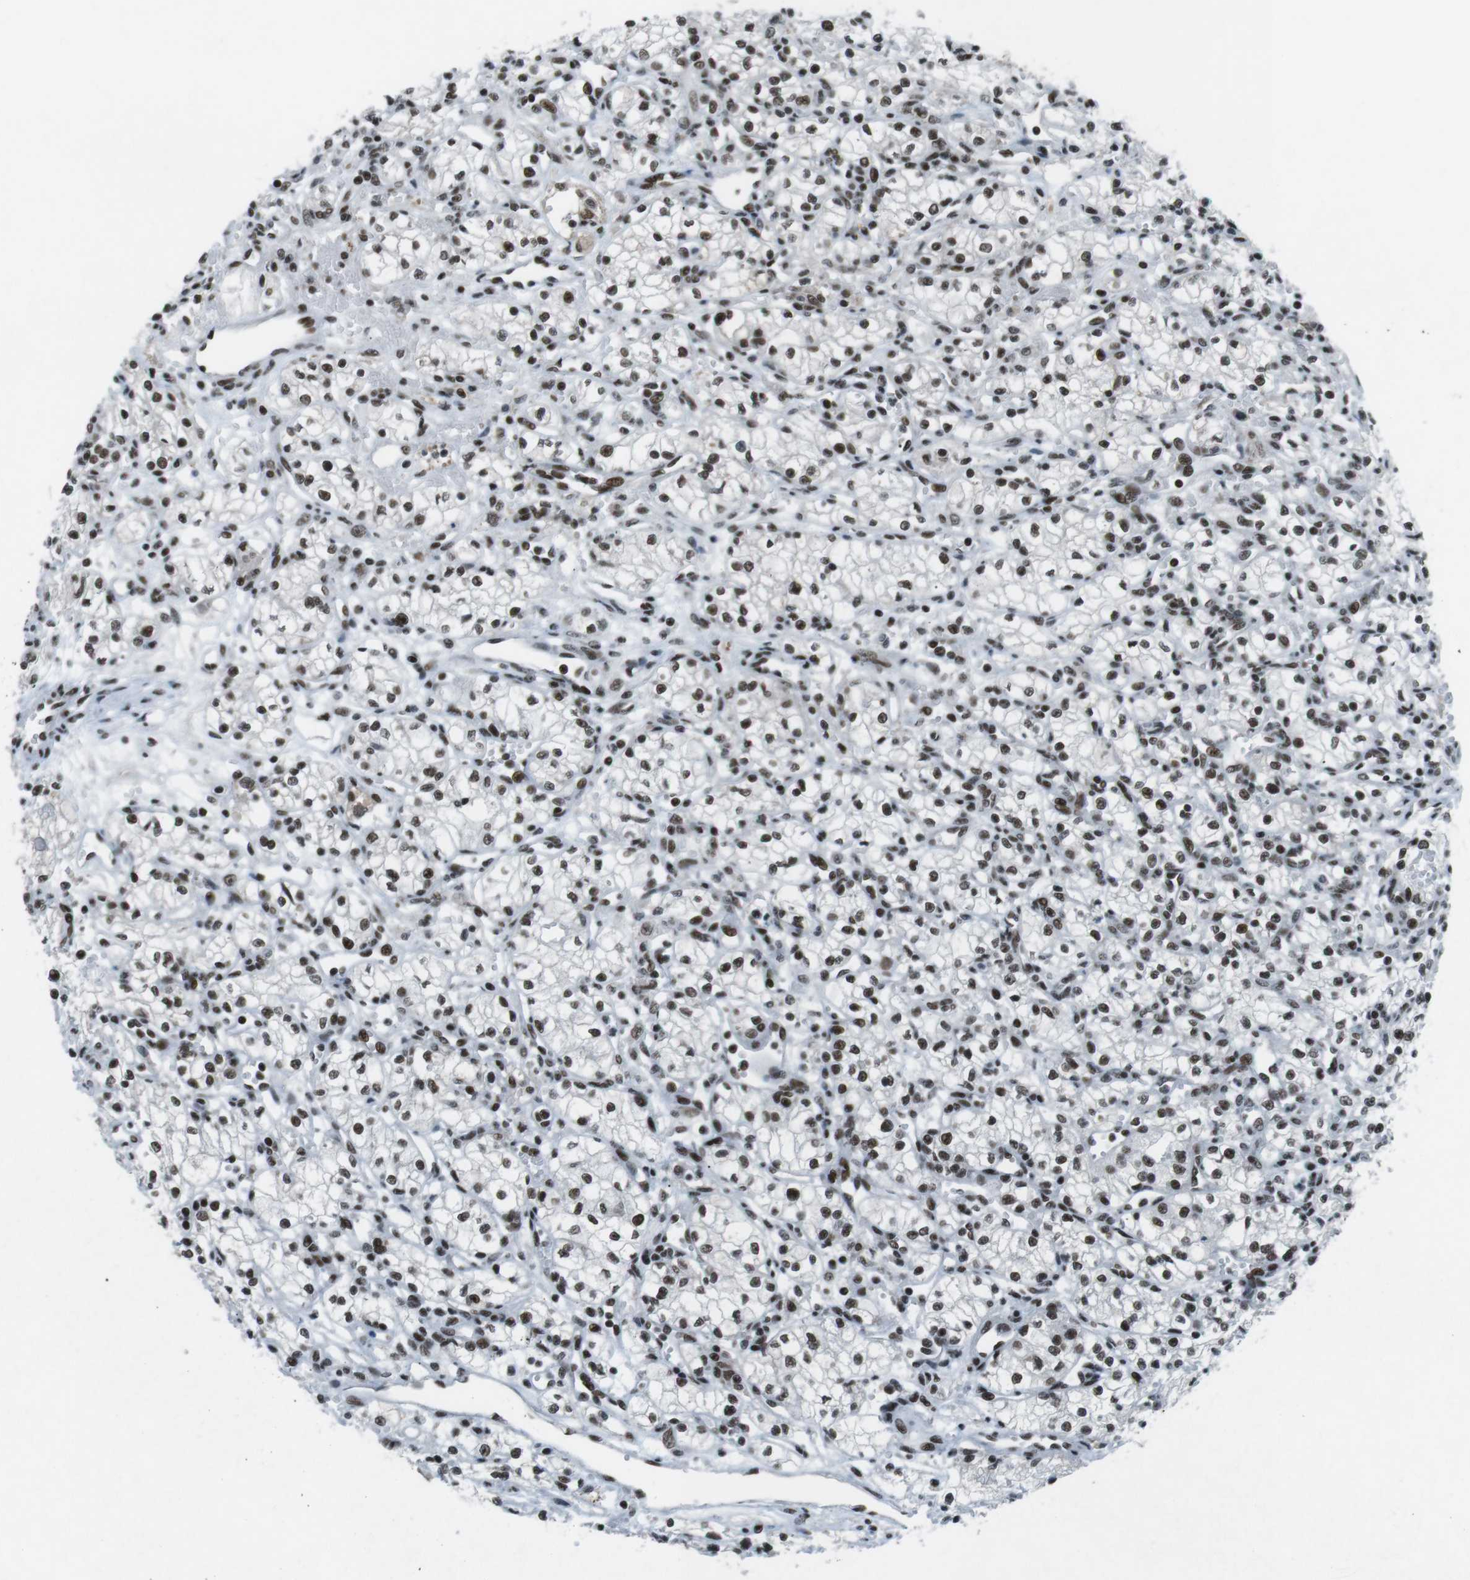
{"staining": {"intensity": "strong", "quantity": ">75%", "location": "nuclear"}, "tissue": "renal cancer", "cell_type": "Tumor cells", "image_type": "cancer", "snomed": [{"axis": "morphology", "description": "Normal tissue, NOS"}, {"axis": "morphology", "description": "Adenocarcinoma, NOS"}, {"axis": "topography", "description": "Kidney"}], "caption": "Renal cancer stained with a brown dye shows strong nuclear positive staining in approximately >75% of tumor cells.", "gene": "TAF1", "patient": {"sex": "male", "age": 59}}